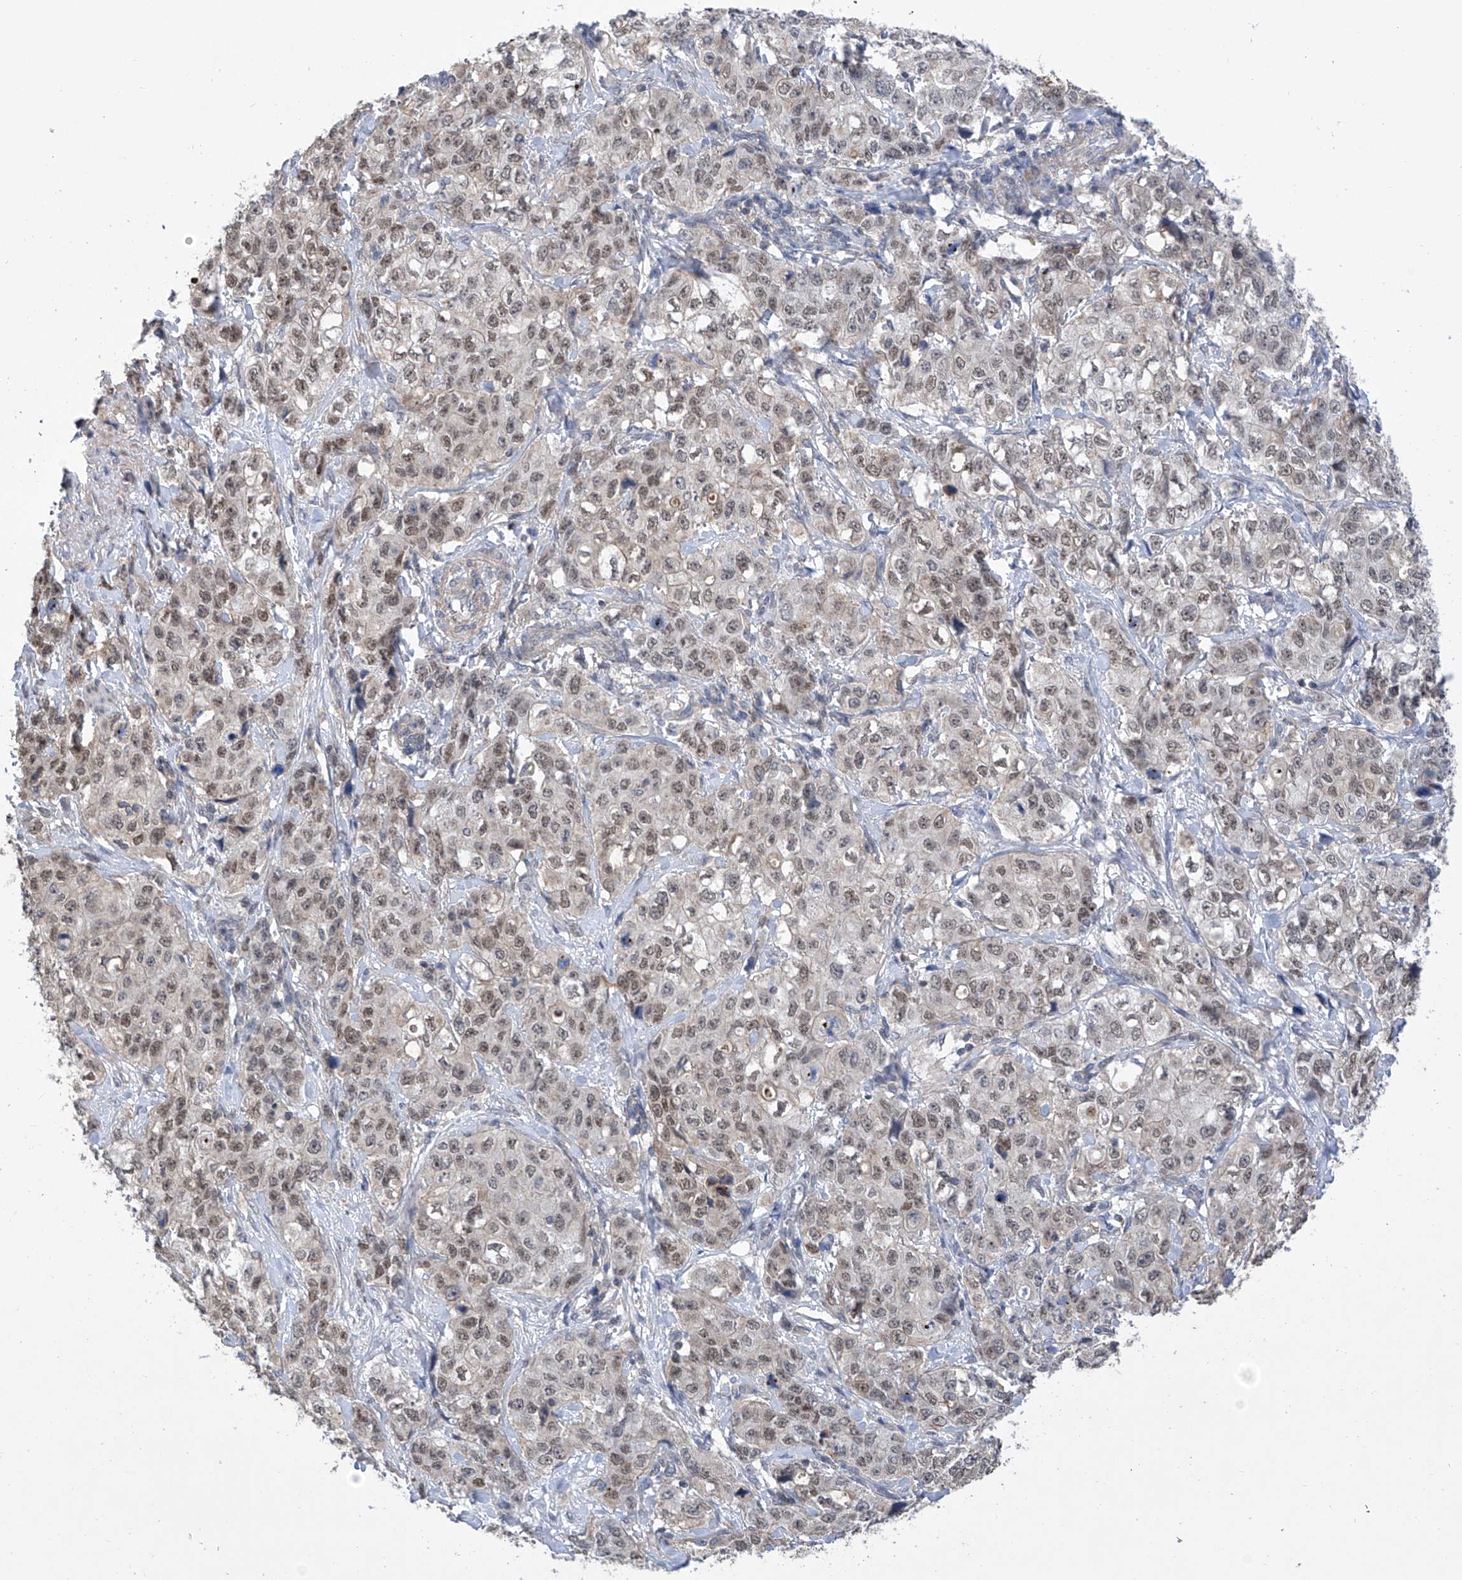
{"staining": {"intensity": "moderate", "quantity": ">75%", "location": "nuclear"}, "tissue": "stomach cancer", "cell_type": "Tumor cells", "image_type": "cancer", "snomed": [{"axis": "morphology", "description": "Adenocarcinoma, NOS"}, {"axis": "topography", "description": "Stomach"}], "caption": "Immunohistochemical staining of stomach cancer exhibits medium levels of moderate nuclear protein expression in approximately >75% of tumor cells.", "gene": "KIFC2", "patient": {"sex": "male", "age": 48}}